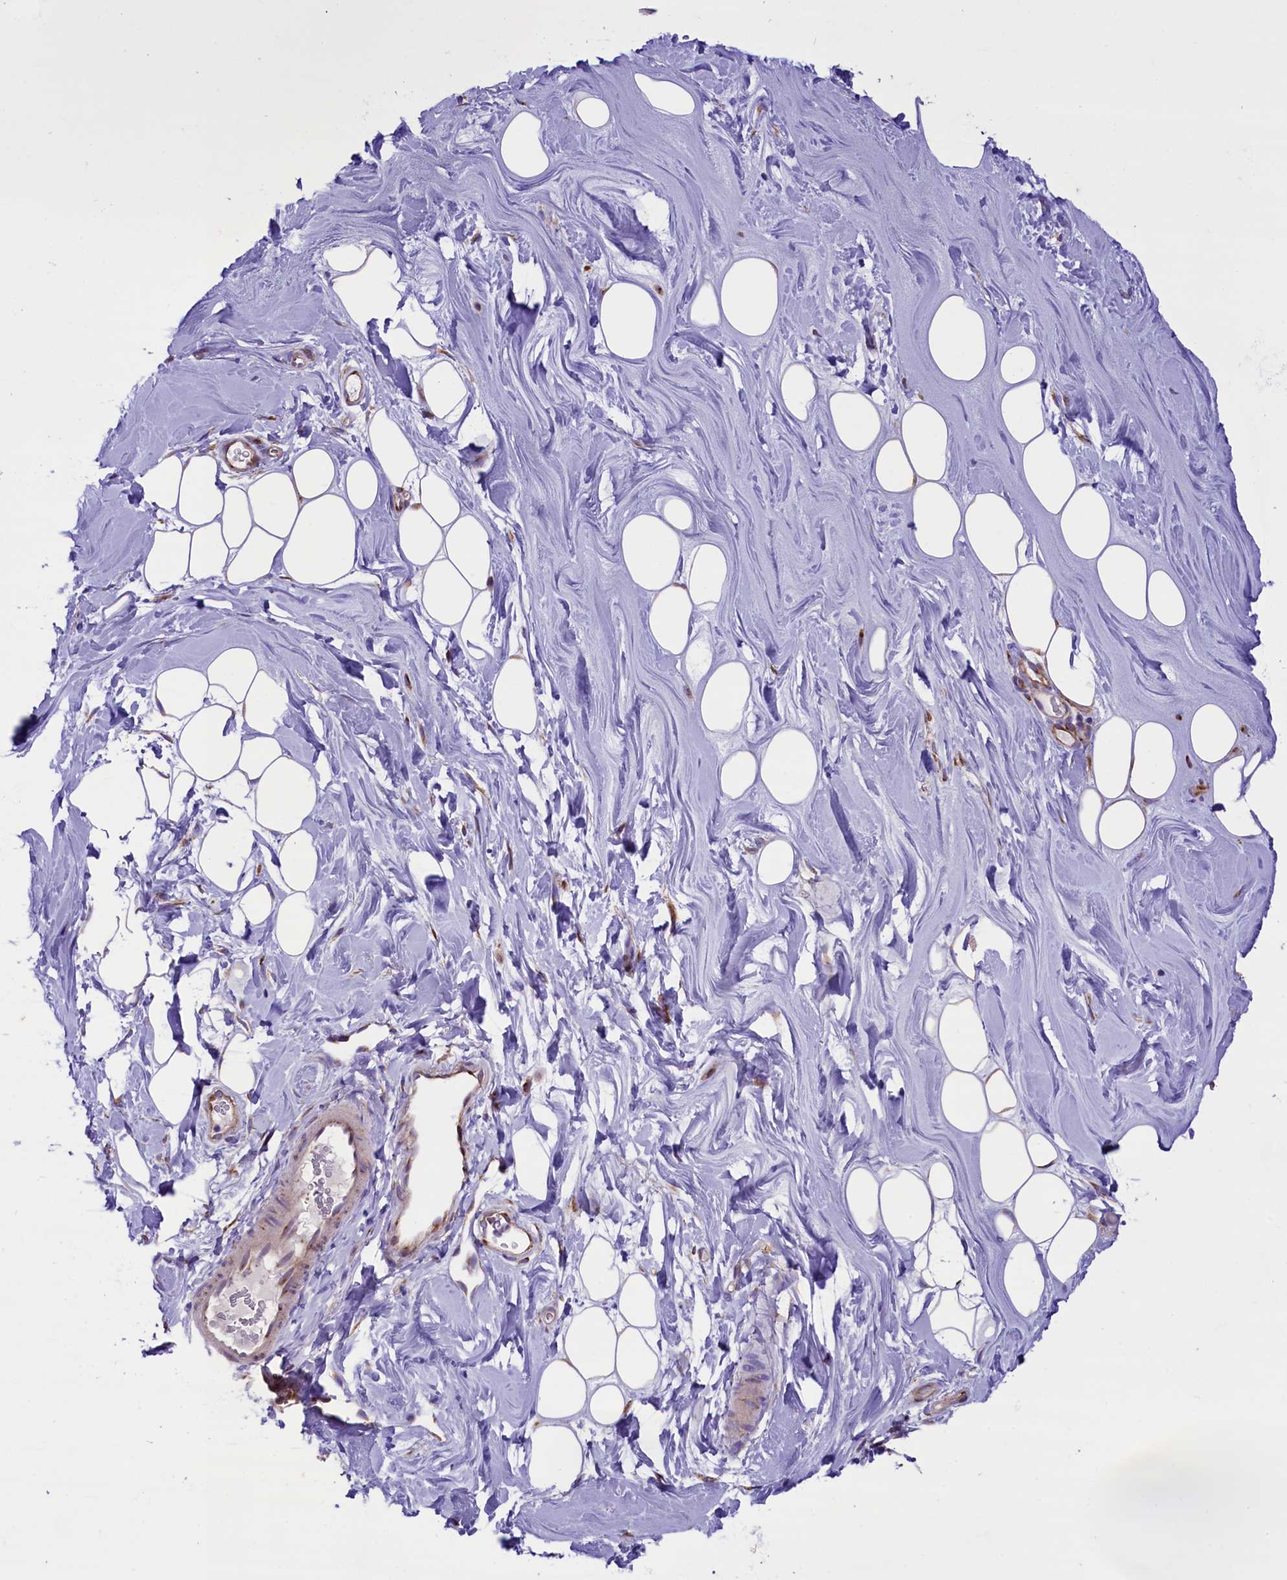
{"staining": {"intensity": "weak", "quantity": ">75%", "location": "cytoplasmic/membranous"}, "tissue": "adipose tissue", "cell_type": "Adipocytes", "image_type": "normal", "snomed": [{"axis": "morphology", "description": "Normal tissue, NOS"}, {"axis": "topography", "description": "Breast"}], "caption": "Human adipose tissue stained with a brown dye demonstrates weak cytoplasmic/membranous positive staining in approximately >75% of adipocytes.", "gene": "PTPRU", "patient": {"sex": "female", "age": 26}}